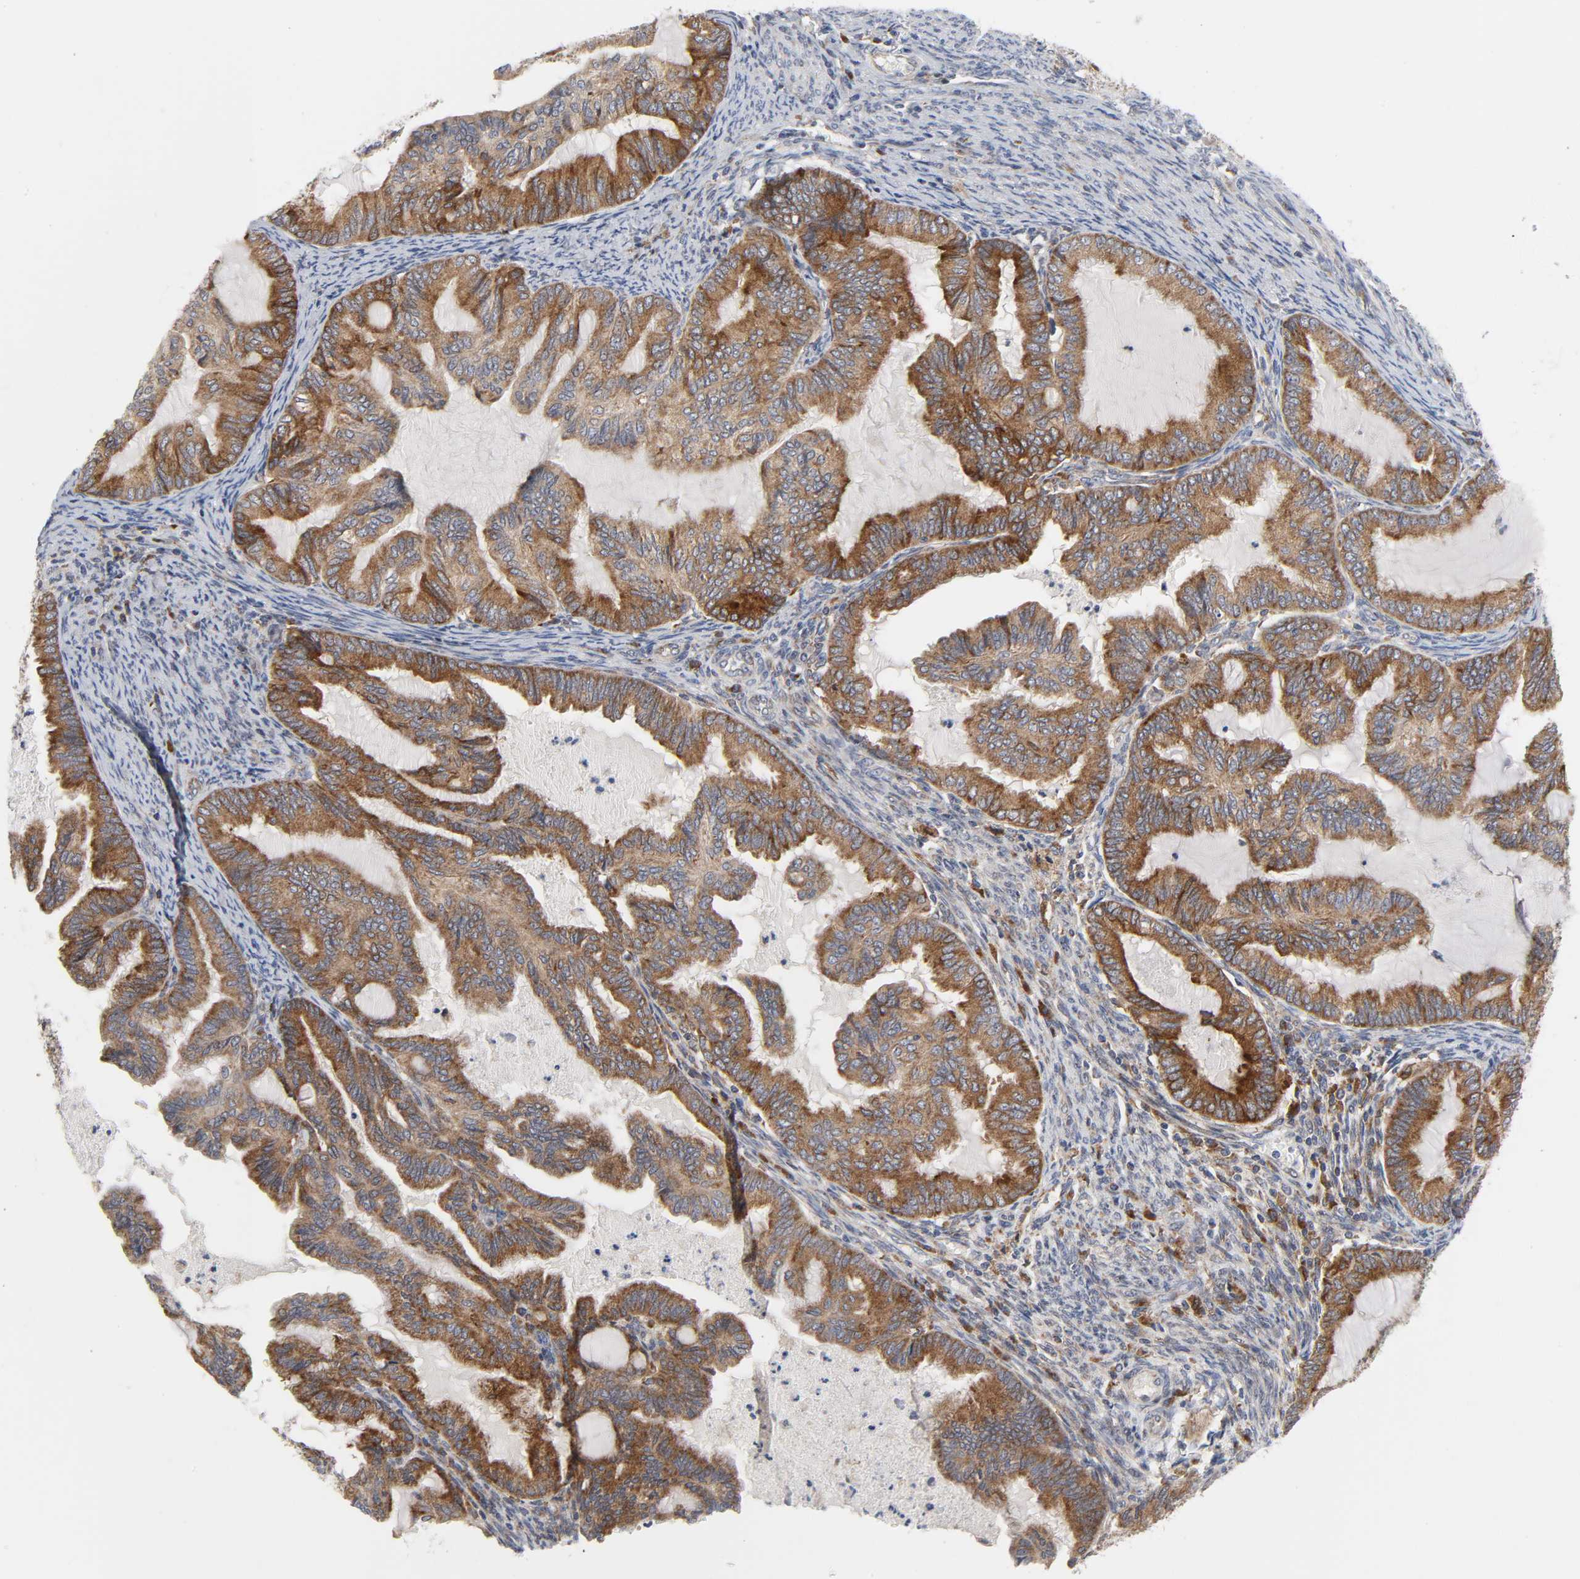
{"staining": {"intensity": "strong", "quantity": ">75%", "location": "cytoplasmic/membranous"}, "tissue": "cervical cancer", "cell_type": "Tumor cells", "image_type": "cancer", "snomed": [{"axis": "morphology", "description": "Normal tissue, NOS"}, {"axis": "morphology", "description": "Adenocarcinoma, NOS"}, {"axis": "topography", "description": "Cervix"}, {"axis": "topography", "description": "Endometrium"}], "caption": "This image reveals immunohistochemistry staining of human adenocarcinoma (cervical), with high strong cytoplasmic/membranous expression in approximately >75% of tumor cells.", "gene": "BAX", "patient": {"sex": "female", "age": 86}}